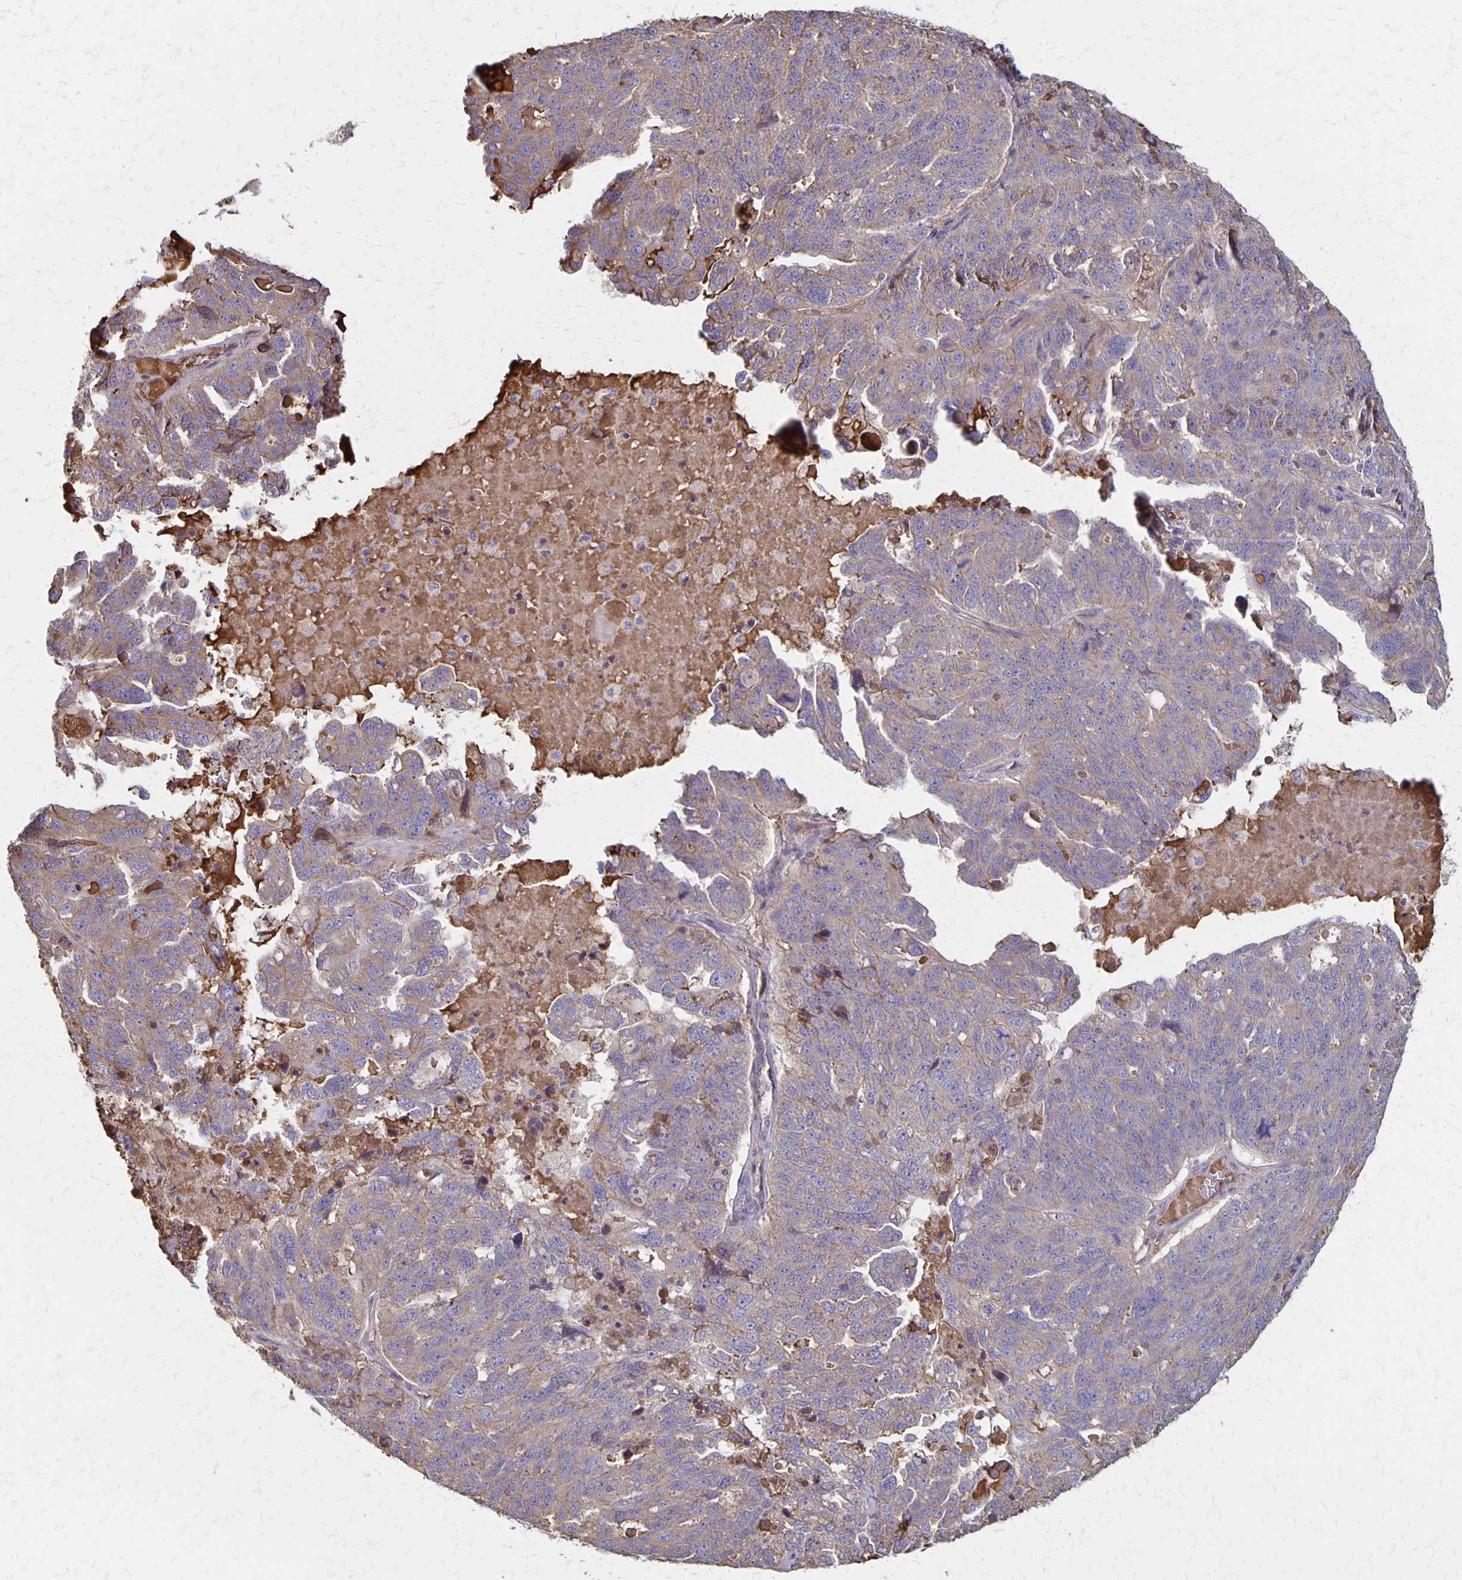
{"staining": {"intensity": "weak", "quantity": "<25%", "location": "cytoplasmic/membranous"}, "tissue": "ovarian cancer", "cell_type": "Tumor cells", "image_type": "cancer", "snomed": [{"axis": "morphology", "description": "Cystadenocarcinoma, serous, NOS"}, {"axis": "topography", "description": "Ovary"}], "caption": "An image of human ovarian cancer (serous cystadenocarcinoma) is negative for staining in tumor cells.", "gene": "PROM2", "patient": {"sex": "female", "age": 71}}